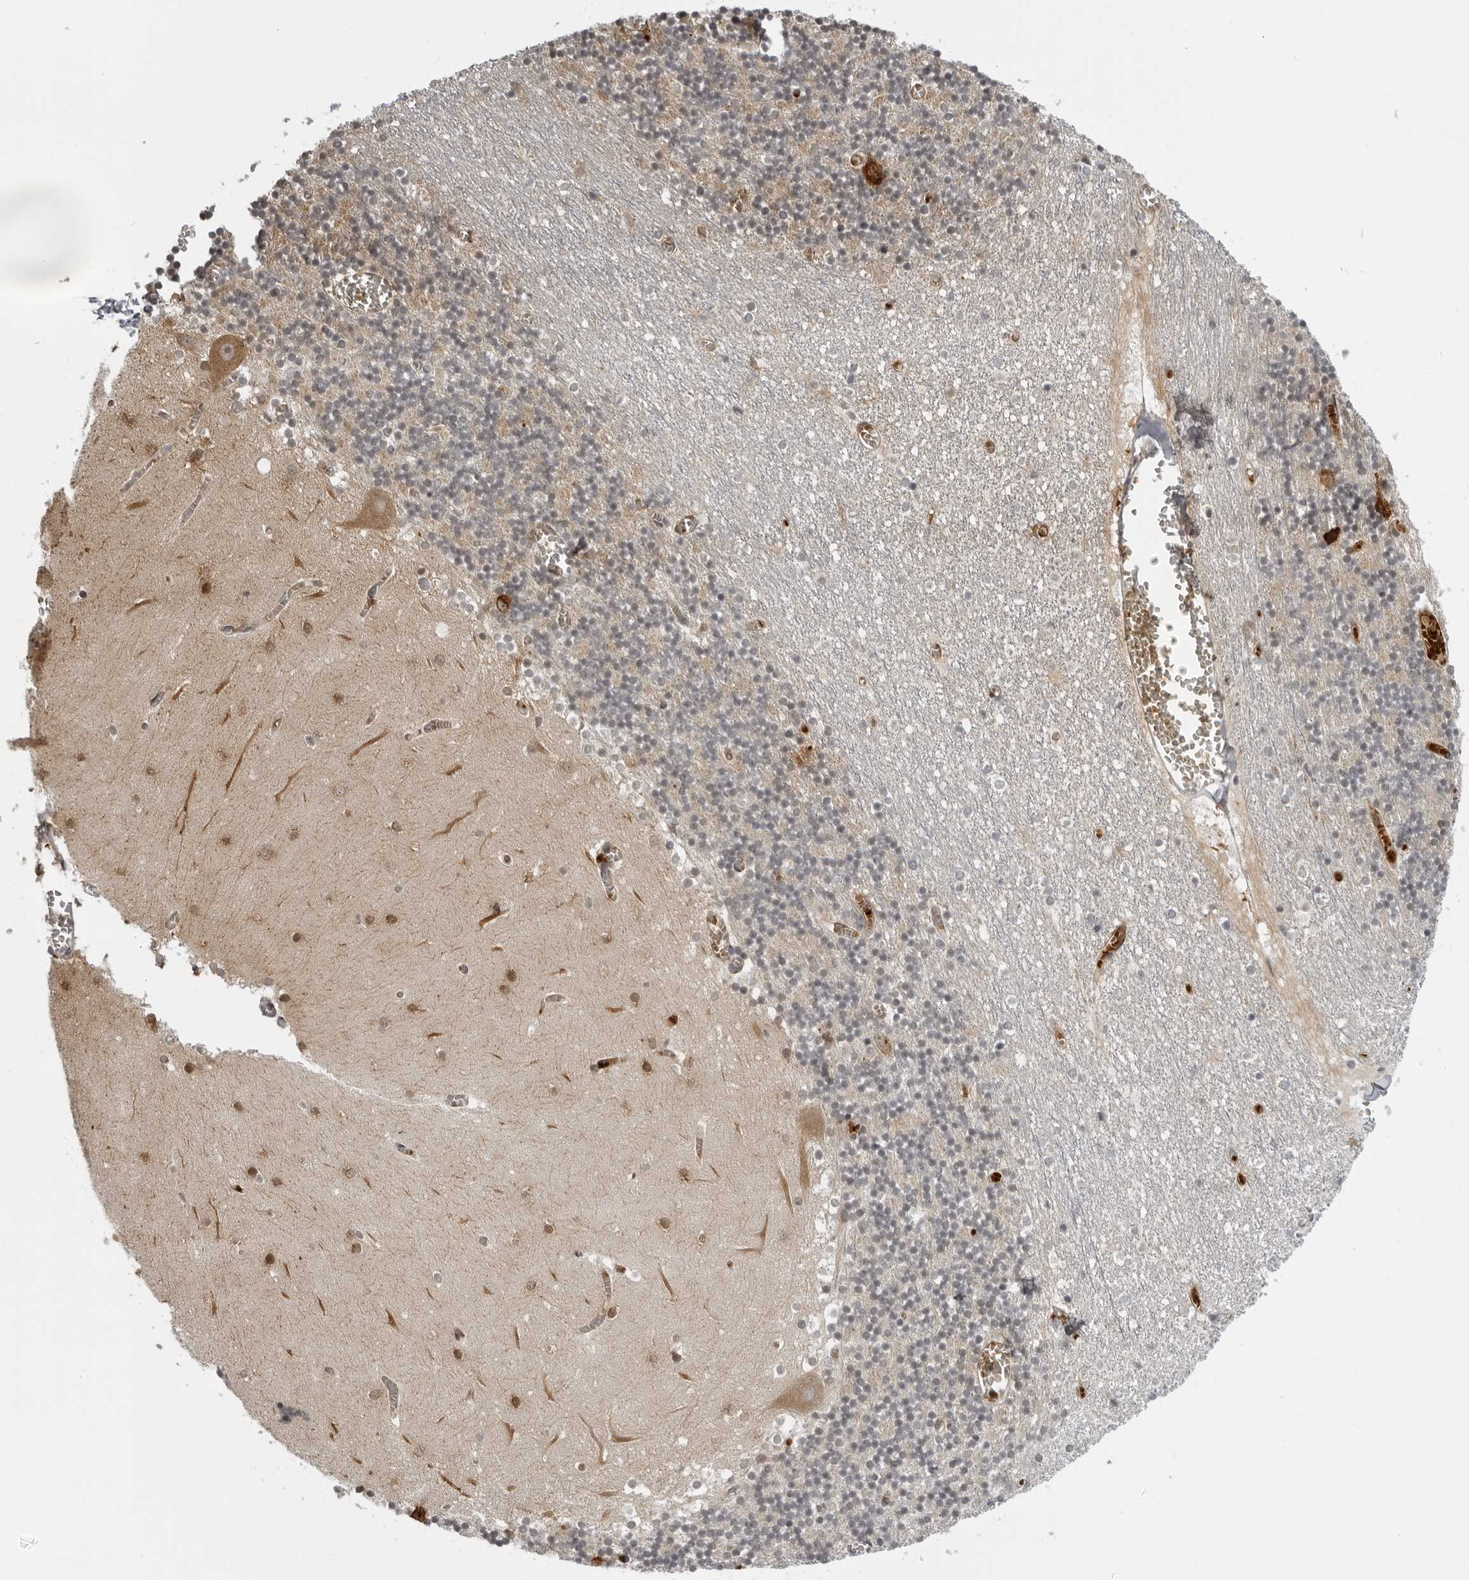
{"staining": {"intensity": "weak", "quantity": "<25%", "location": "cytoplasmic/membranous"}, "tissue": "cerebellum", "cell_type": "Cells in granular layer", "image_type": "normal", "snomed": [{"axis": "morphology", "description": "Normal tissue, NOS"}, {"axis": "topography", "description": "Cerebellum"}], "caption": "Cells in granular layer are negative for brown protein staining in unremarkable cerebellum. (DAB (3,3'-diaminobenzidine) immunohistochemistry, high magnification).", "gene": "THOP1", "patient": {"sex": "female", "age": 28}}